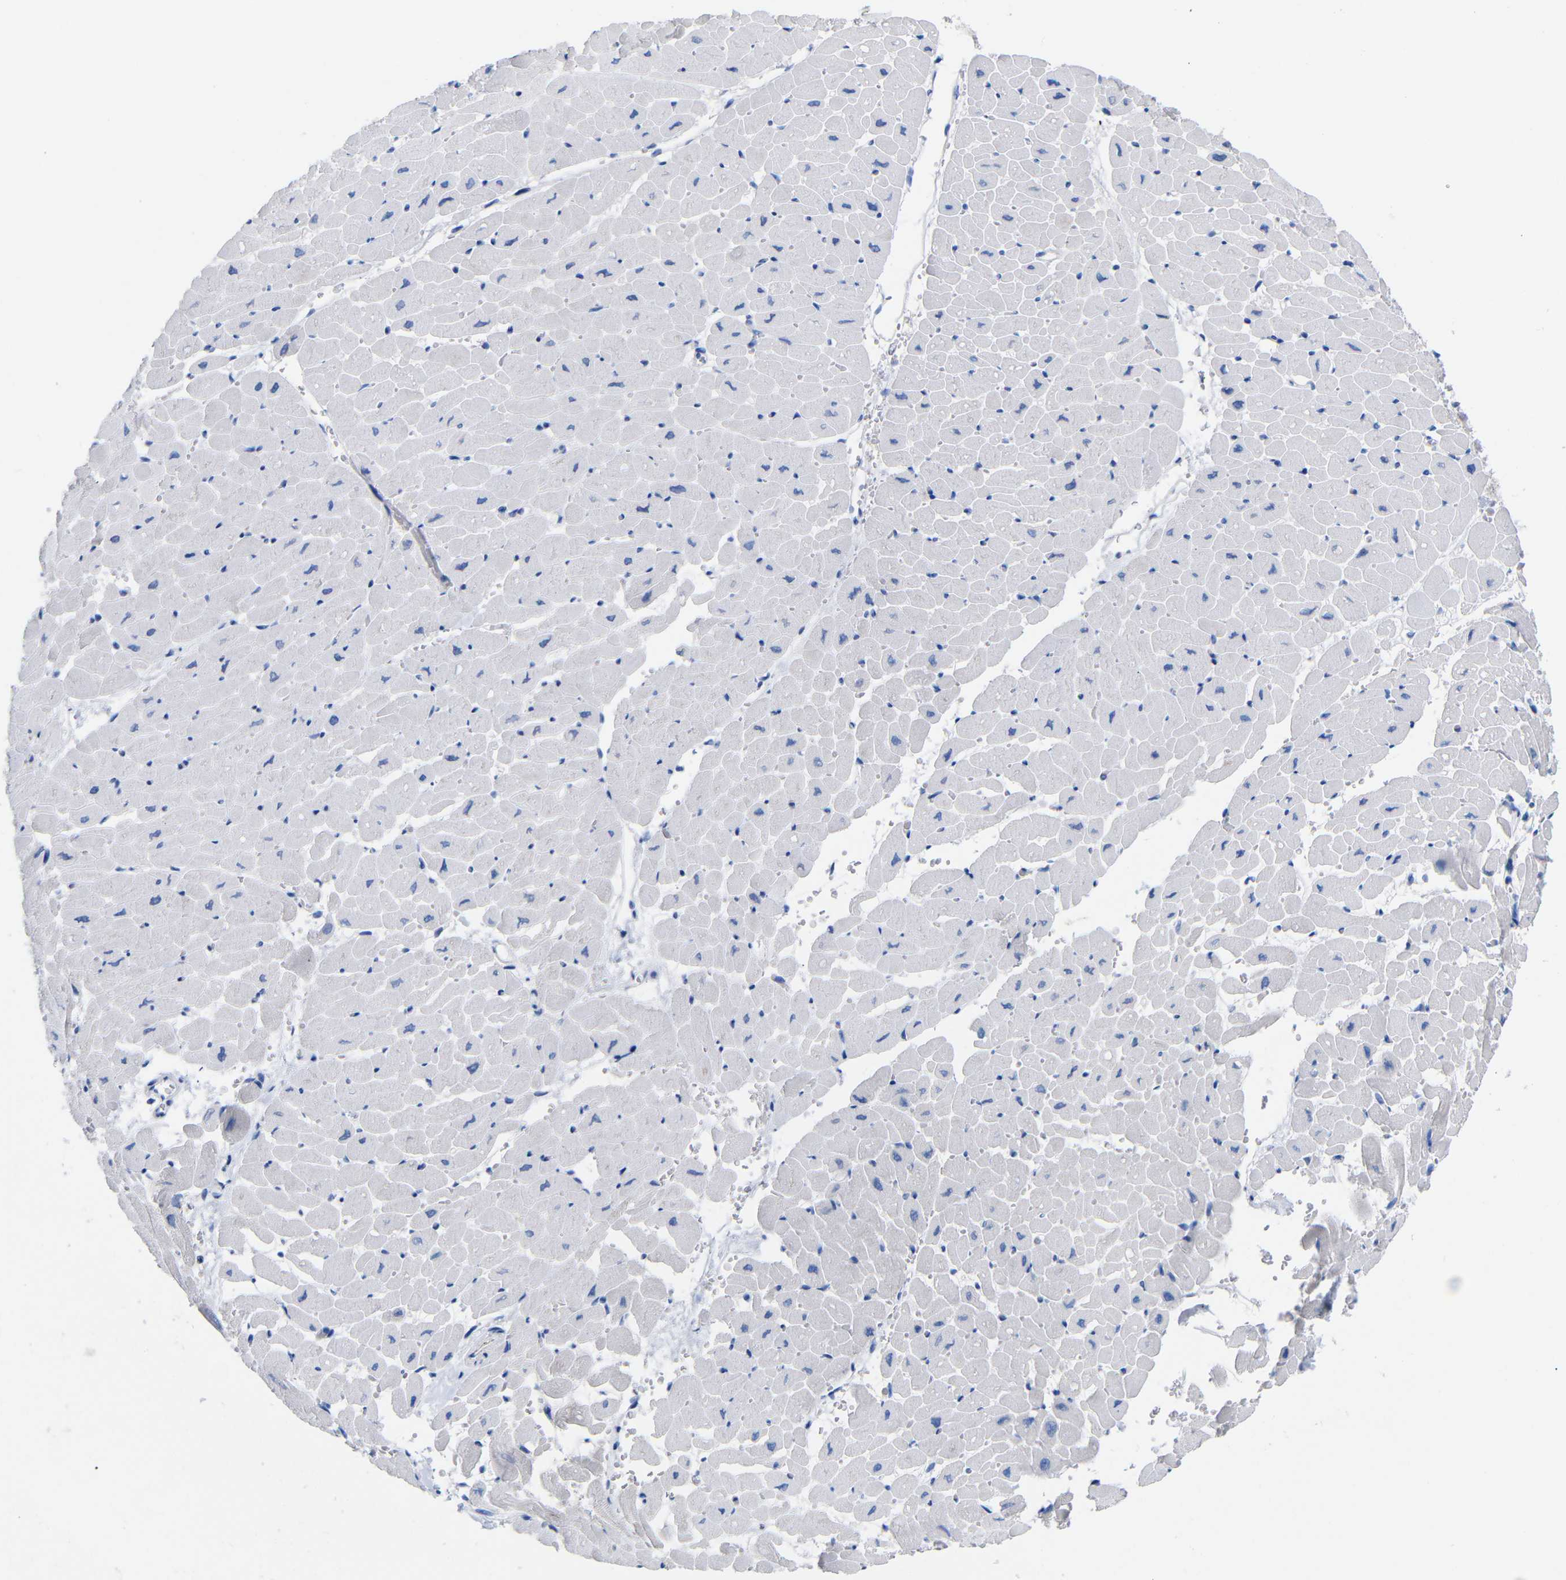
{"staining": {"intensity": "negative", "quantity": "none", "location": "none"}, "tissue": "heart muscle", "cell_type": "Cardiomyocytes", "image_type": "normal", "snomed": [{"axis": "morphology", "description": "Normal tissue, NOS"}, {"axis": "topography", "description": "Heart"}], "caption": "Cardiomyocytes show no significant protein expression in benign heart muscle. (Brightfield microscopy of DAB (3,3'-diaminobenzidine) IHC at high magnification).", "gene": "CGNL1", "patient": {"sex": "male", "age": 45}}